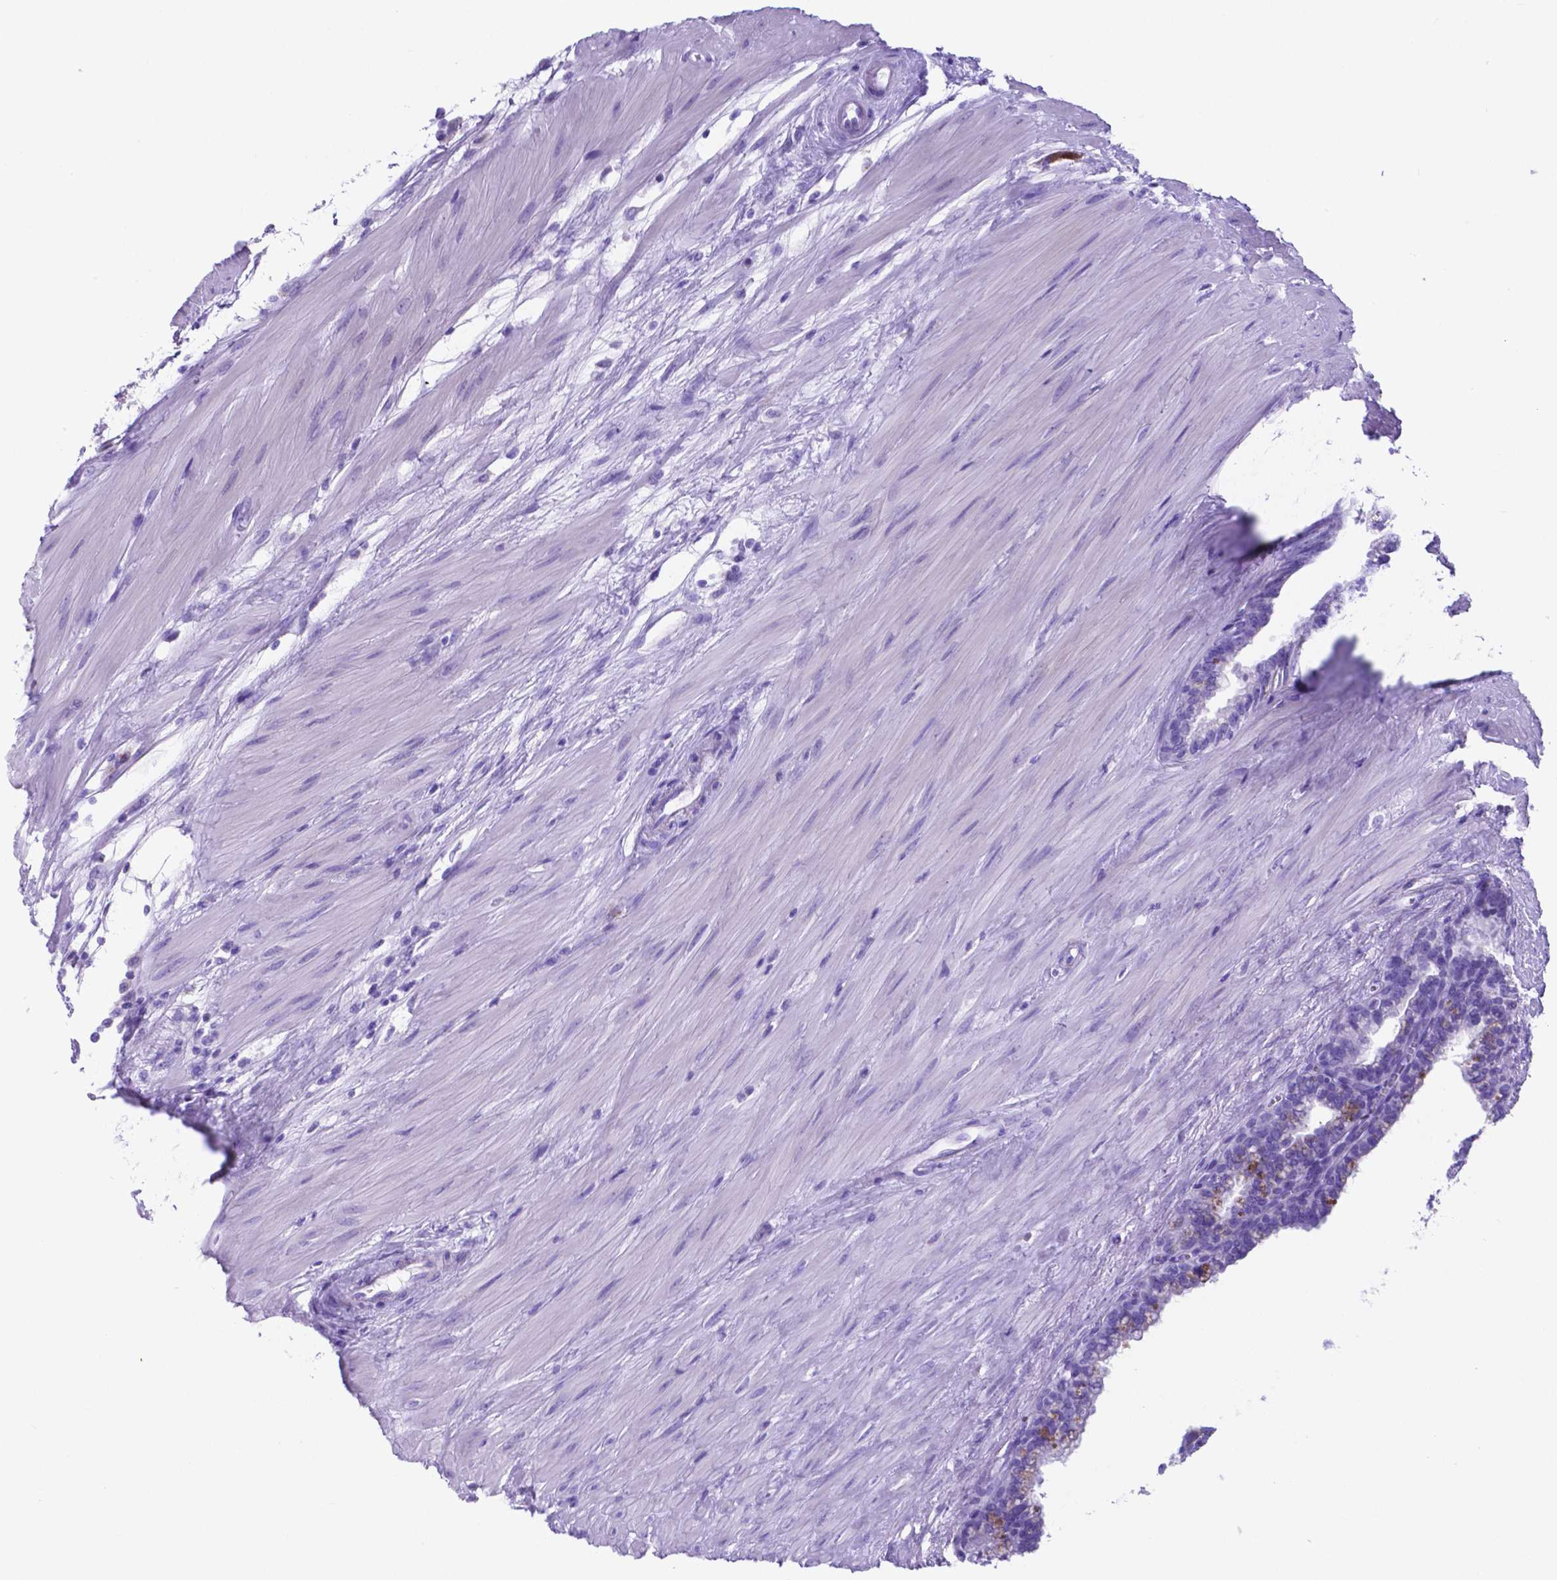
{"staining": {"intensity": "negative", "quantity": "none", "location": "none"}, "tissue": "seminal vesicle", "cell_type": "Glandular cells", "image_type": "normal", "snomed": [{"axis": "morphology", "description": "Normal tissue, NOS"}, {"axis": "morphology", "description": "Urothelial carcinoma, NOS"}, {"axis": "topography", "description": "Urinary bladder"}, {"axis": "topography", "description": "Seminal veicle"}], "caption": "The immunohistochemistry photomicrograph has no significant positivity in glandular cells of seminal vesicle.", "gene": "DNAAF8", "patient": {"sex": "male", "age": 76}}